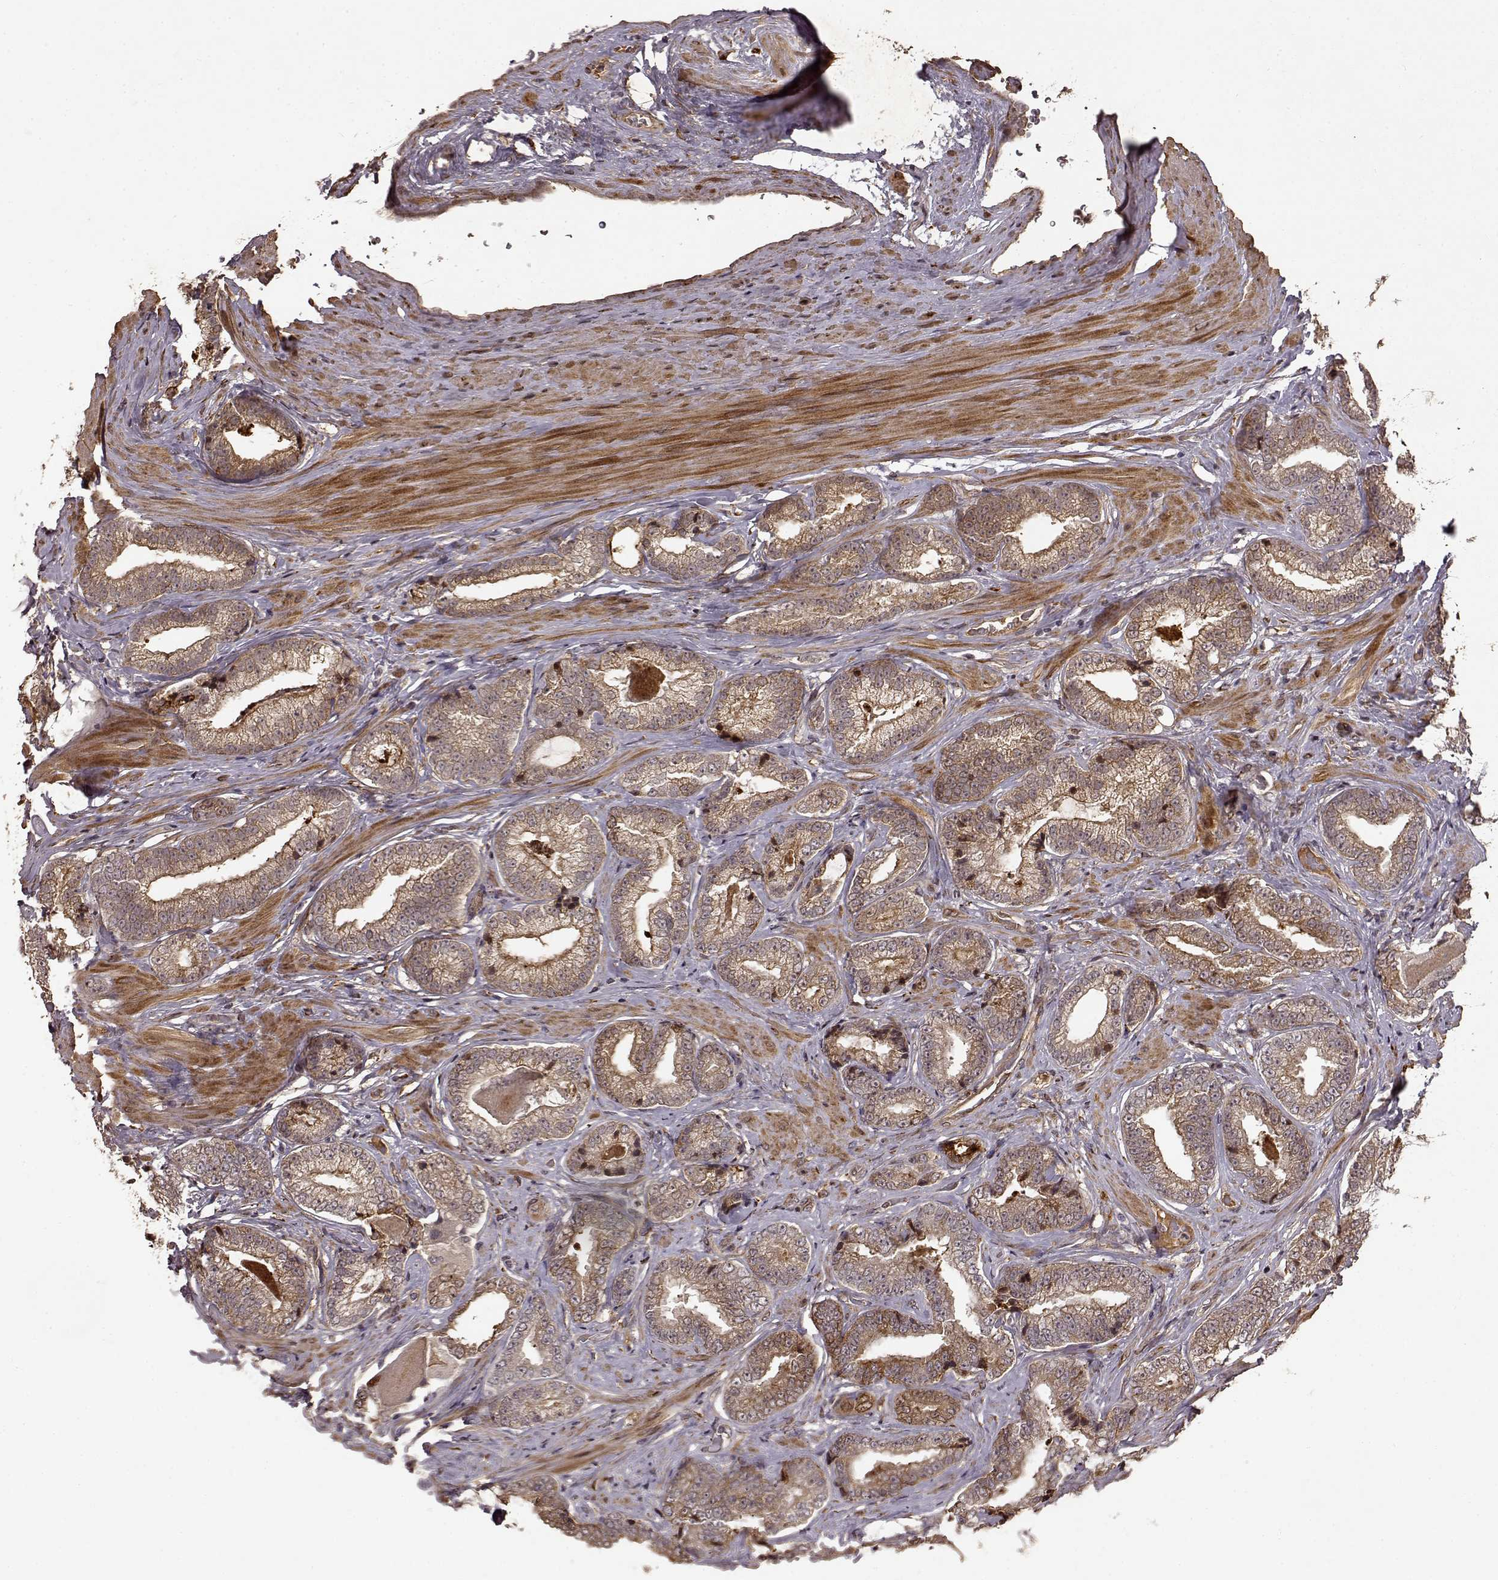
{"staining": {"intensity": "strong", "quantity": "<25%", "location": "cytoplasmic/membranous"}, "tissue": "prostate cancer", "cell_type": "Tumor cells", "image_type": "cancer", "snomed": [{"axis": "morphology", "description": "Adenocarcinoma, Low grade"}, {"axis": "topography", "description": "Prostate"}], "caption": "Human prostate cancer (low-grade adenocarcinoma) stained with a protein marker demonstrates strong staining in tumor cells.", "gene": "FSTL1", "patient": {"sex": "male", "age": 61}}